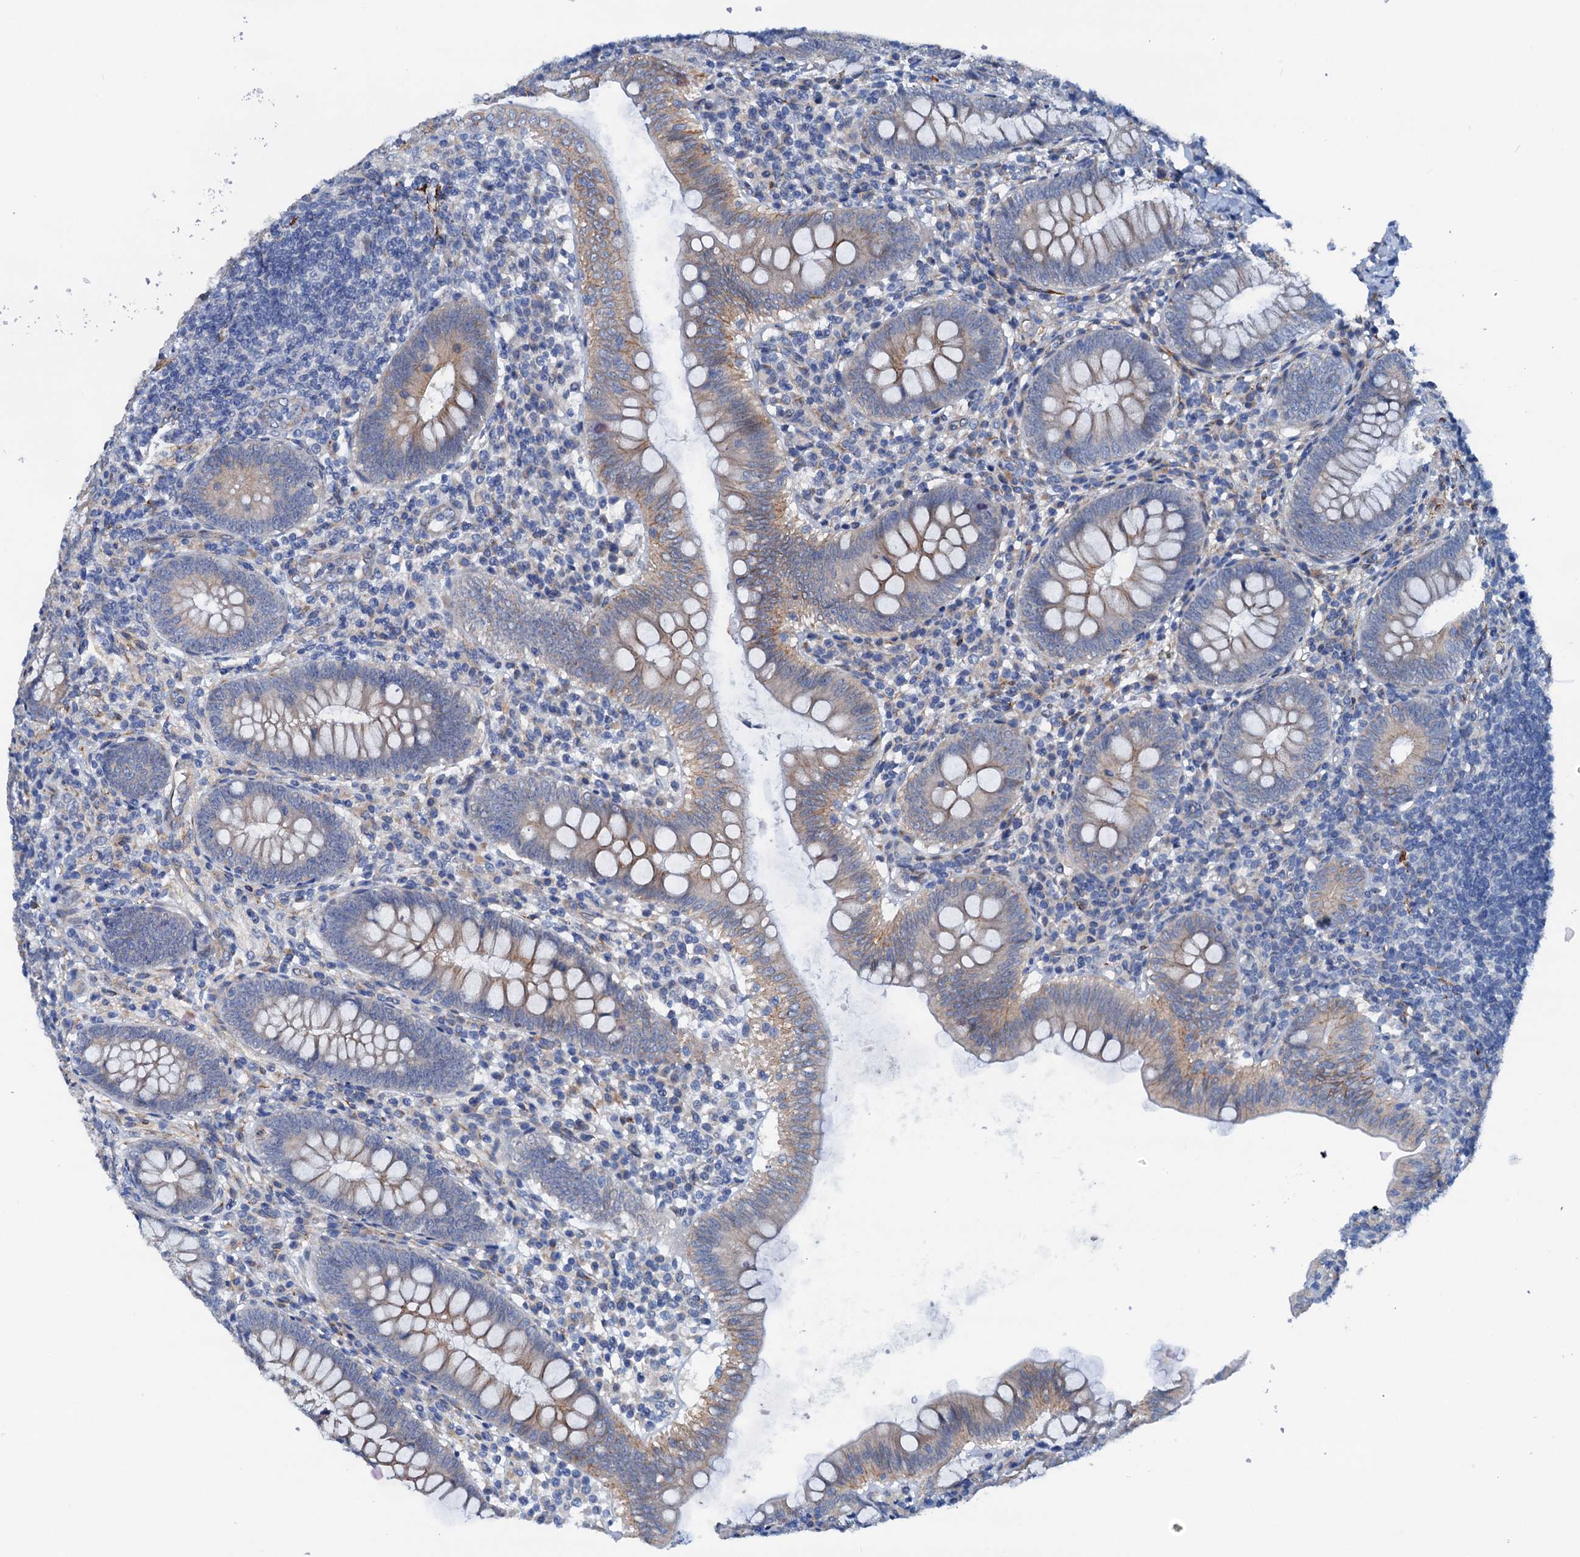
{"staining": {"intensity": "weak", "quantity": "25%-75%", "location": "cytoplasmic/membranous"}, "tissue": "appendix", "cell_type": "Glandular cells", "image_type": "normal", "snomed": [{"axis": "morphology", "description": "Normal tissue, NOS"}, {"axis": "topography", "description": "Appendix"}], "caption": "Brown immunohistochemical staining in normal appendix reveals weak cytoplasmic/membranous expression in approximately 25%-75% of glandular cells.", "gene": "RASSF9", "patient": {"sex": "male", "age": 14}}